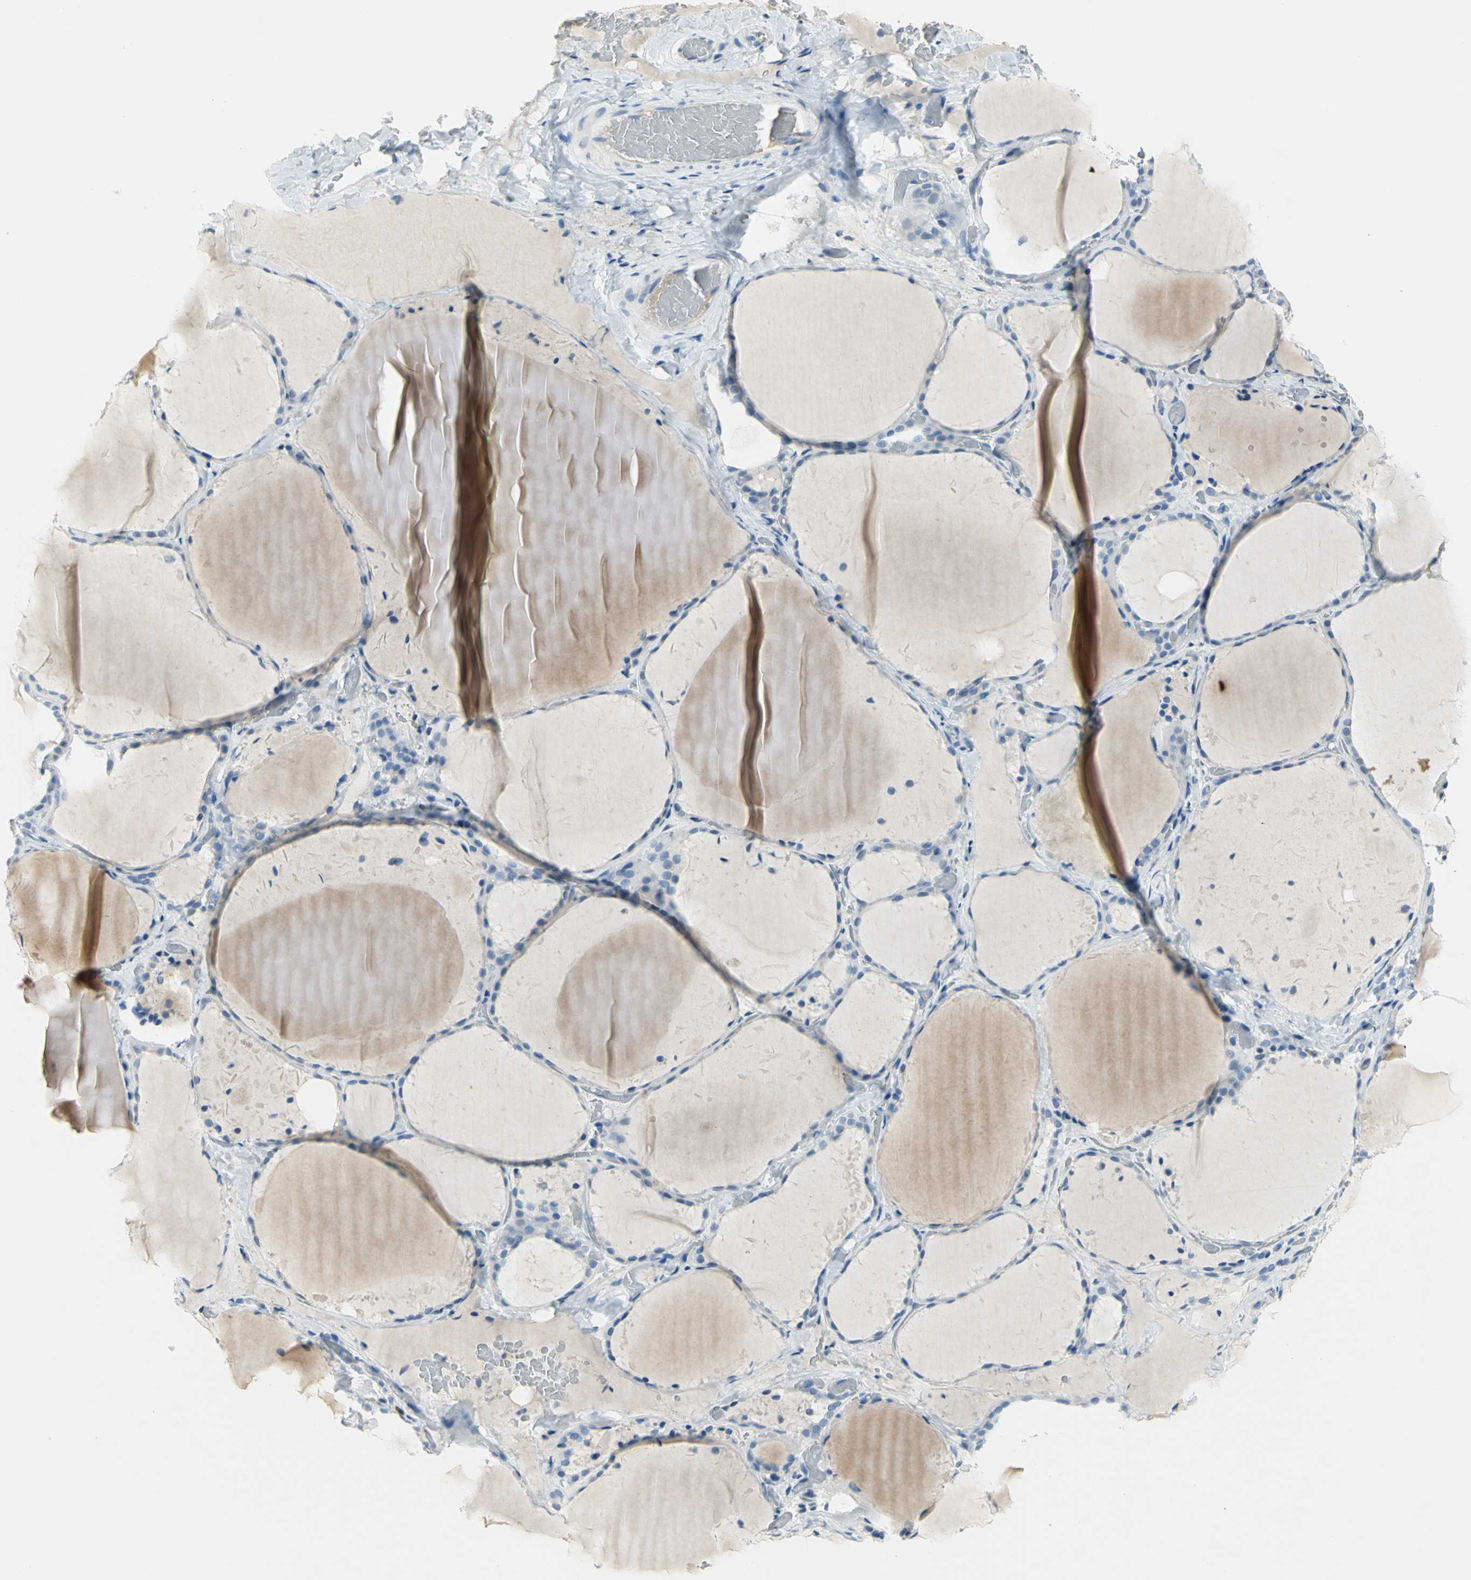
{"staining": {"intensity": "negative", "quantity": "none", "location": "none"}, "tissue": "thyroid gland", "cell_type": "Glandular cells", "image_type": "normal", "snomed": [{"axis": "morphology", "description": "Normal tissue, NOS"}, {"axis": "topography", "description": "Thyroid gland"}], "caption": "The histopathology image reveals no staining of glandular cells in unremarkable thyroid gland.", "gene": "ALOX15", "patient": {"sex": "female", "age": 22}}